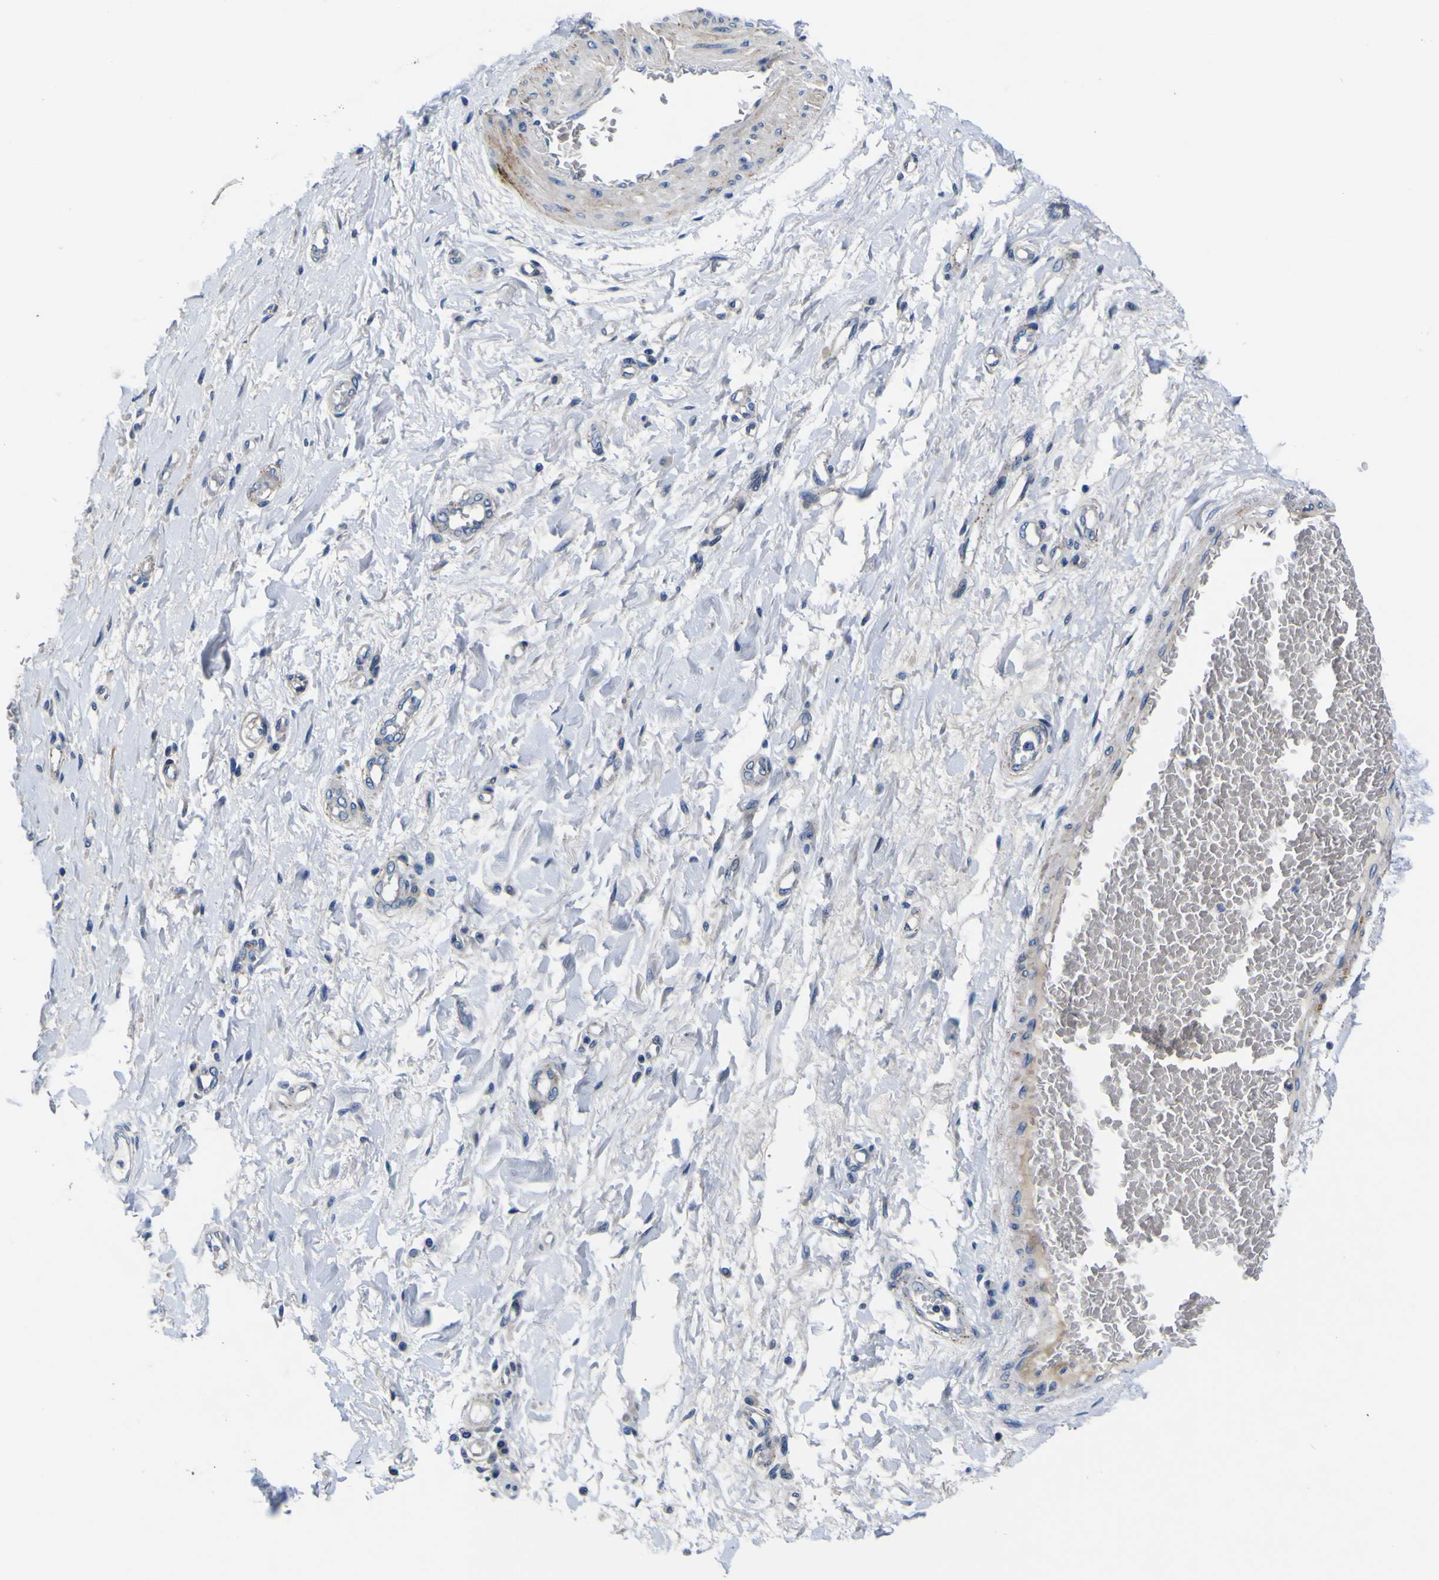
{"staining": {"intensity": "negative", "quantity": "none", "location": "none"}, "tissue": "adipose tissue", "cell_type": "Adipocytes", "image_type": "normal", "snomed": [{"axis": "morphology", "description": "Normal tissue, NOS"}, {"axis": "morphology", "description": "Adenocarcinoma, NOS"}, {"axis": "topography", "description": "Esophagus"}], "caption": "Immunohistochemistry (IHC) photomicrograph of unremarkable adipose tissue: adipose tissue stained with DAB demonstrates no significant protein expression in adipocytes.", "gene": "AGAP3", "patient": {"sex": "male", "age": 62}}